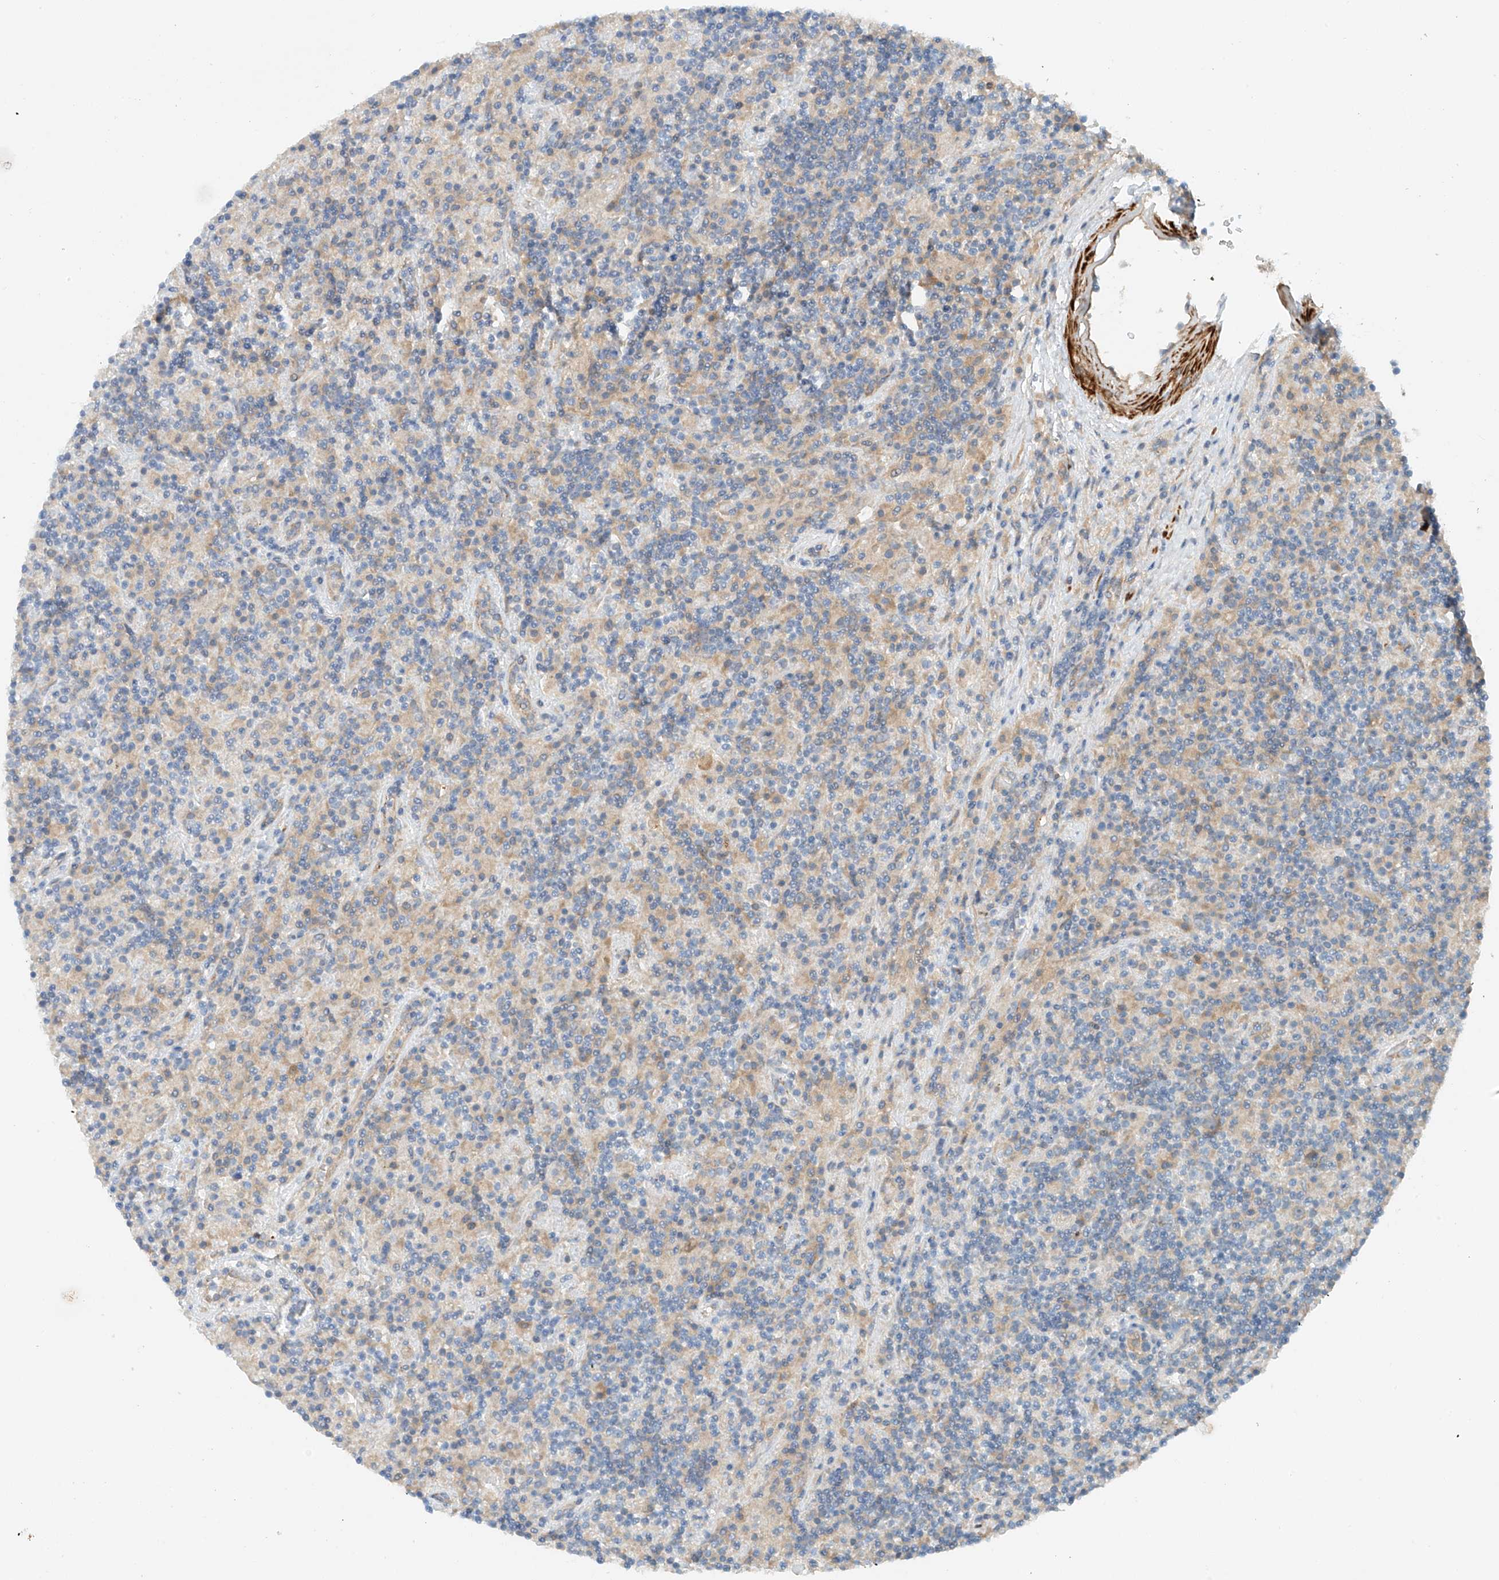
{"staining": {"intensity": "weak", "quantity": ">75%", "location": "cytoplasmic/membranous"}, "tissue": "lymphoma", "cell_type": "Tumor cells", "image_type": "cancer", "snomed": [{"axis": "morphology", "description": "Hodgkin's disease, NOS"}, {"axis": "topography", "description": "Lymph node"}], "caption": "Immunohistochemistry (IHC) image of lymphoma stained for a protein (brown), which exhibits low levels of weak cytoplasmic/membranous expression in about >75% of tumor cells.", "gene": "LYRM9", "patient": {"sex": "male", "age": 70}}